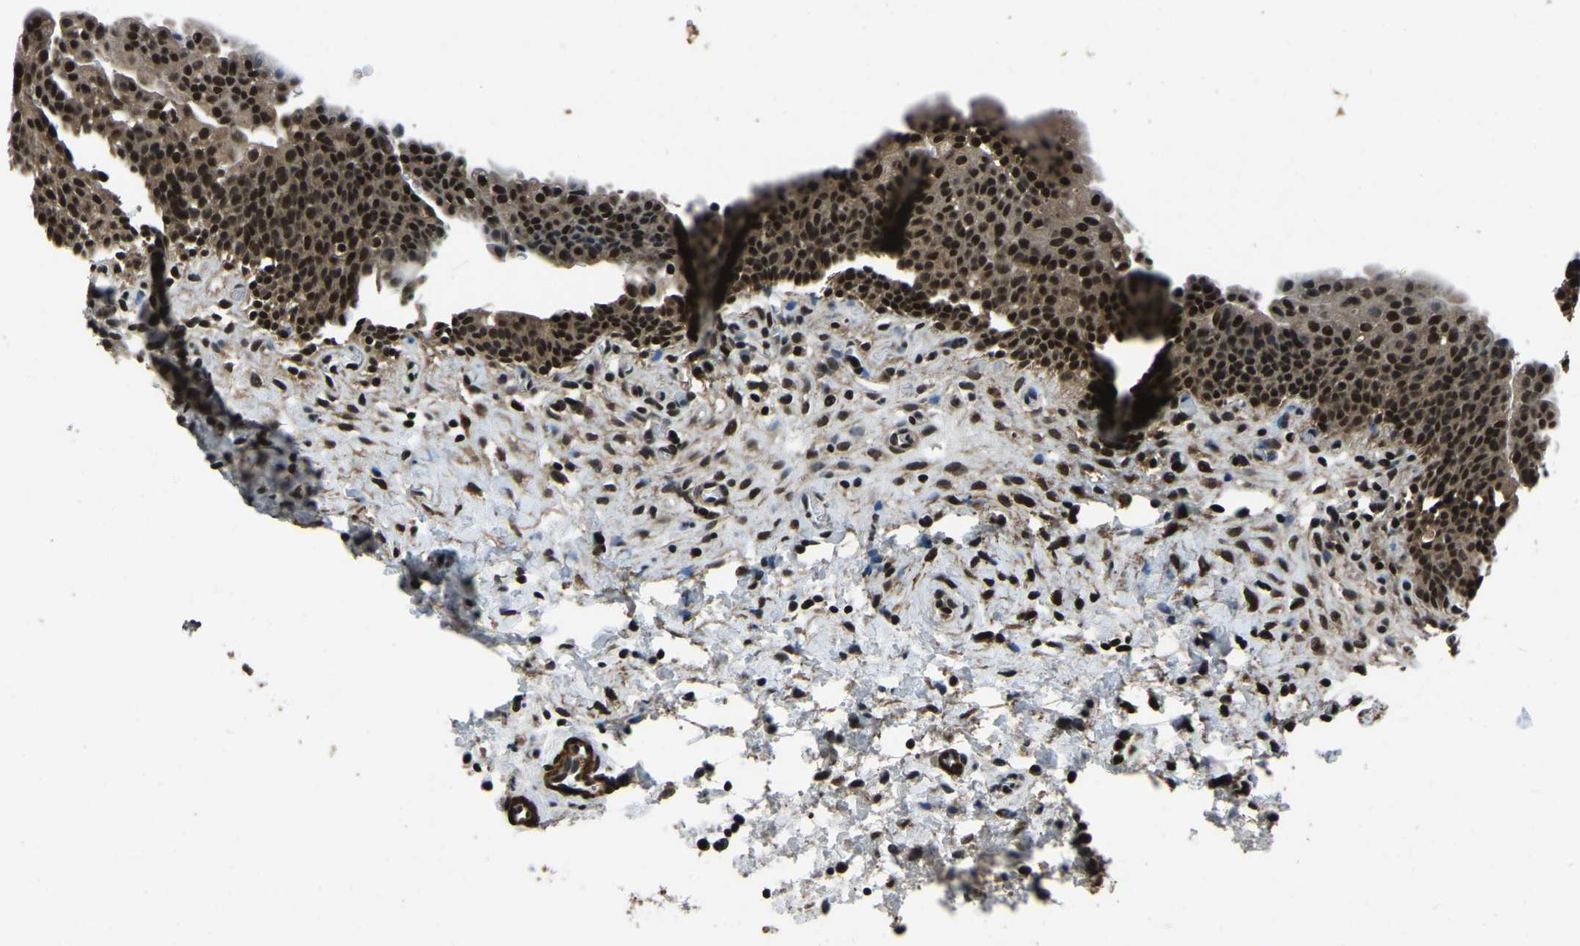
{"staining": {"intensity": "strong", "quantity": ">75%", "location": "cytoplasmic/membranous,nuclear"}, "tissue": "urinary bladder", "cell_type": "Urothelial cells", "image_type": "normal", "snomed": [{"axis": "morphology", "description": "Normal tissue, NOS"}, {"axis": "topography", "description": "Urinary bladder"}], "caption": "Immunohistochemistry photomicrograph of normal human urinary bladder stained for a protein (brown), which demonstrates high levels of strong cytoplasmic/membranous,nuclear positivity in about >75% of urothelial cells.", "gene": "ANKIB1", "patient": {"sex": "male", "age": 37}}